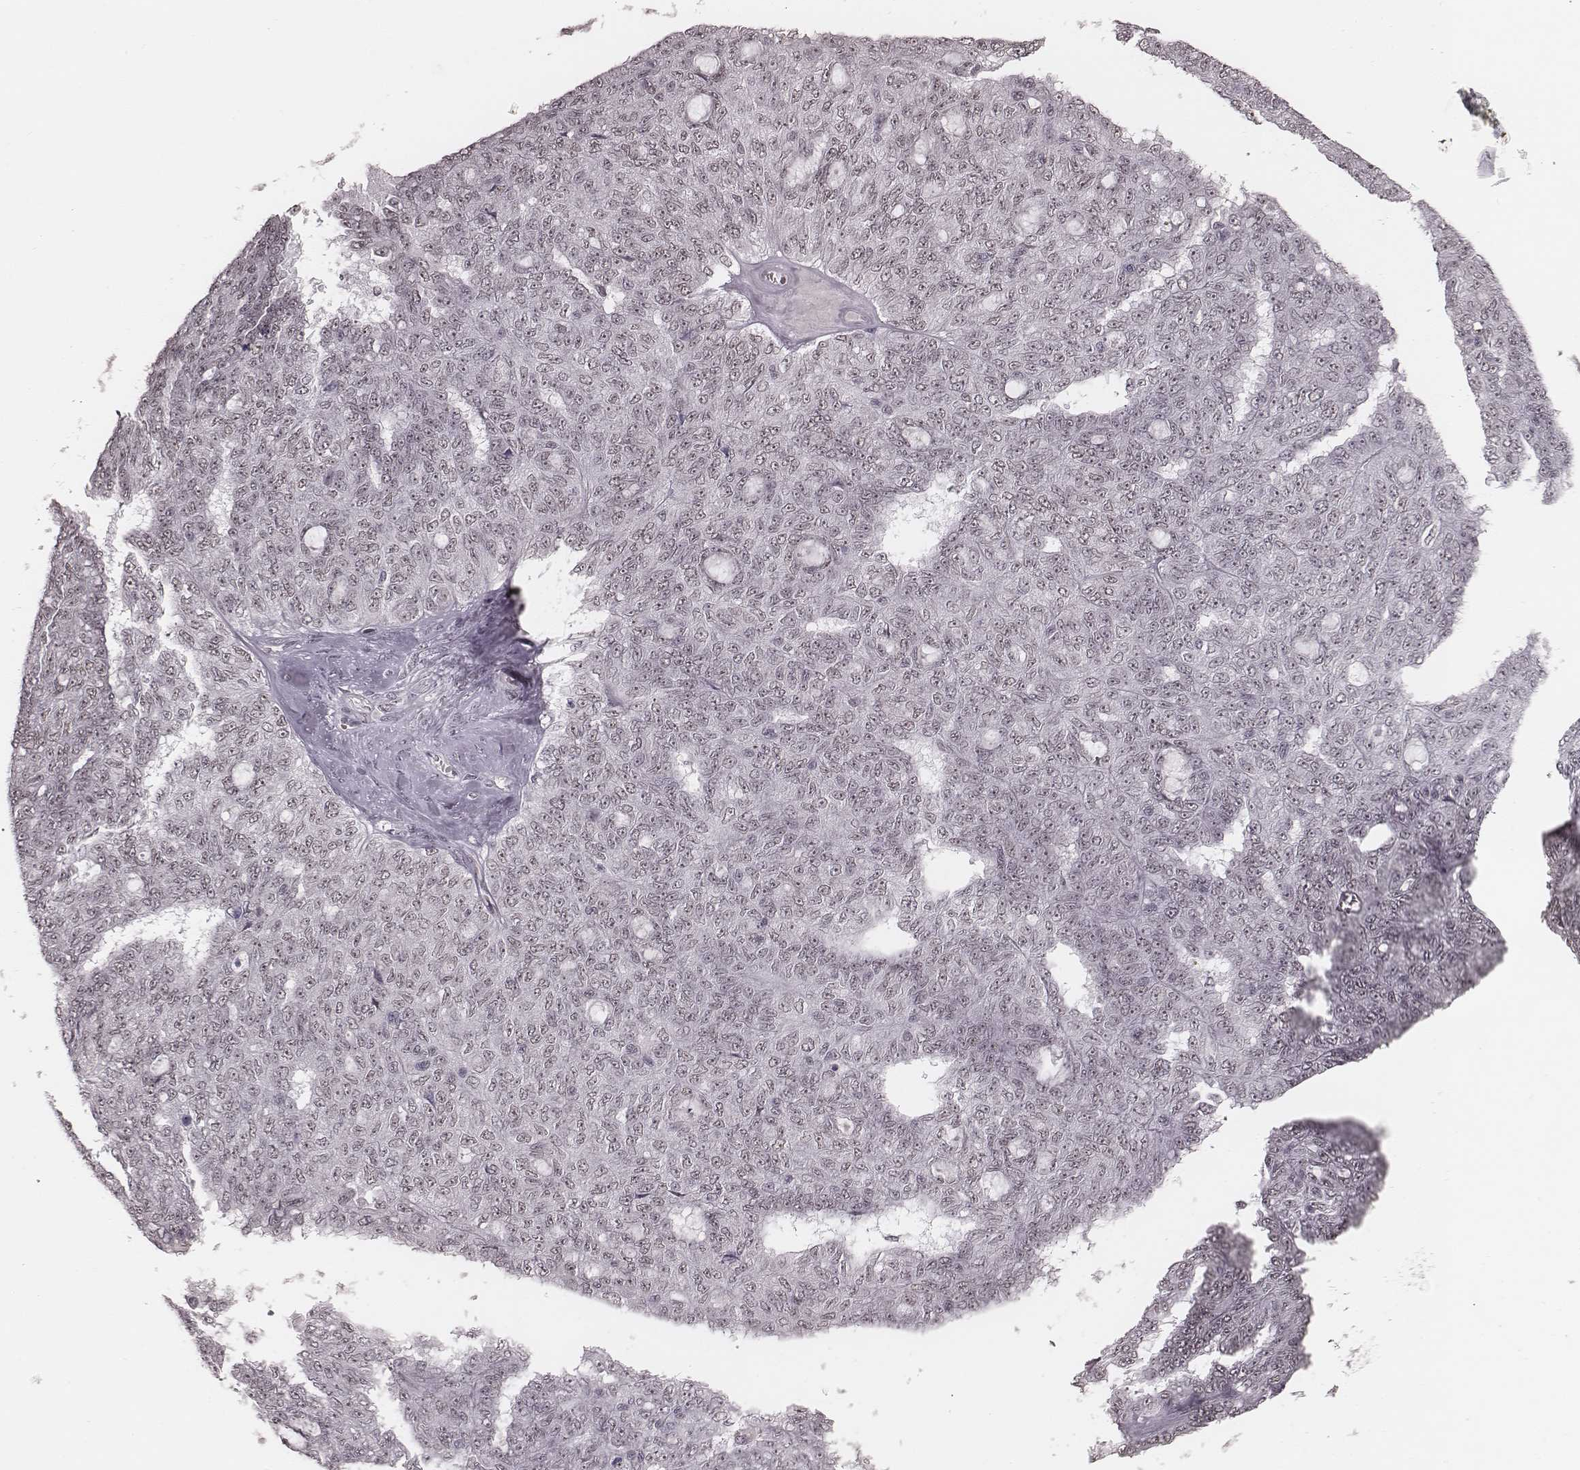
{"staining": {"intensity": "negative", "quantity": "none", "location": "none"}, "tissue": "ovarian cancer", "cell_type": "Tumor cells", "image_type": "cancer", "snomed": [{"axis": "morphology", "description": "Cystadenocarcinoma, serous, NOS"}, {"axis": "topography", "description": "Ovary"}], "caption": "A high-resolution histopathology image shows immunohistochemistry staining of serous cystadenocarcinoma (ovarian), which shows no significant expression in tumor cells.", "gene": "KITLG", "patient": {"sex": "female", "age": 71}}